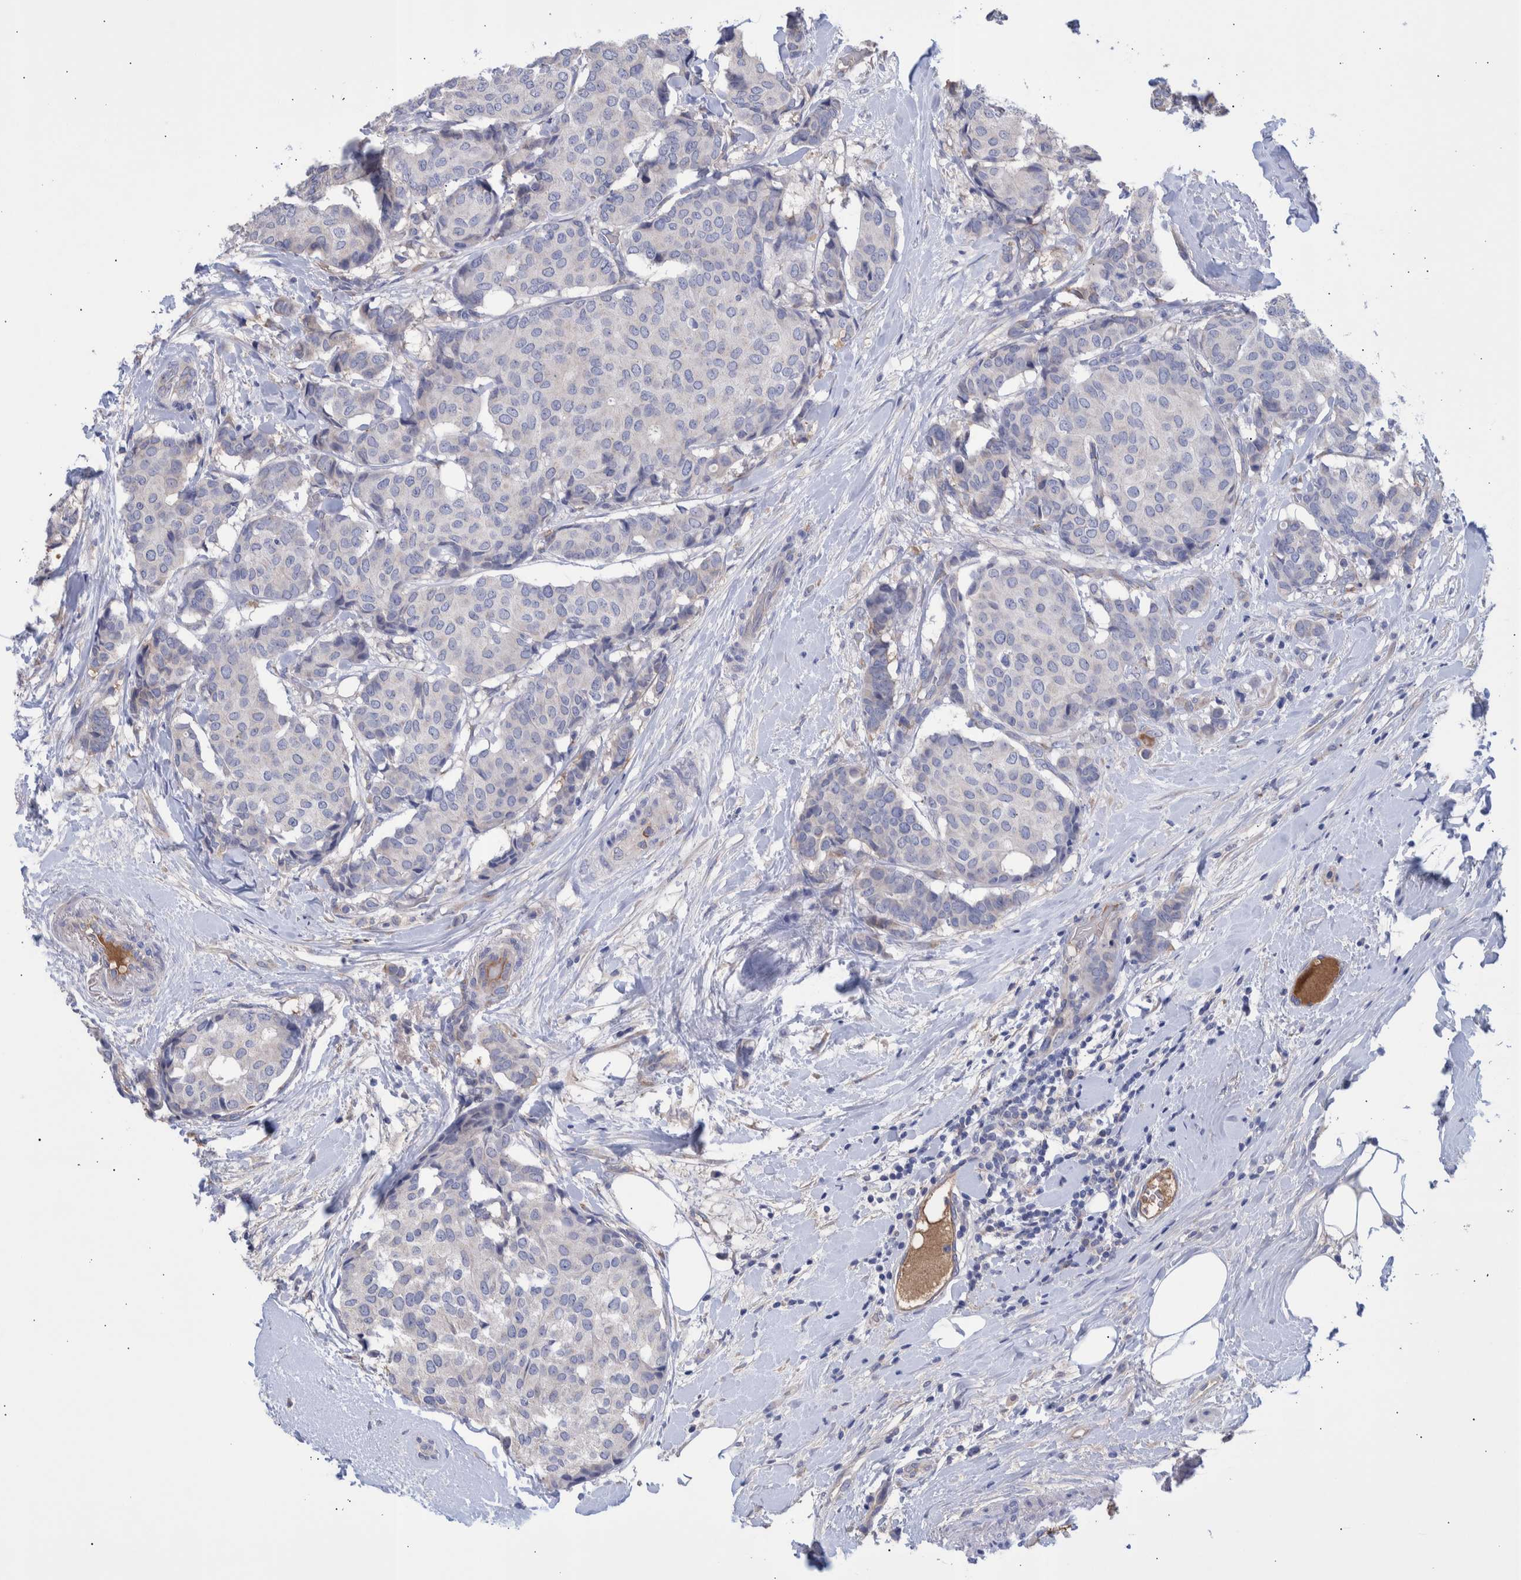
{"staining": {"intensity": "negative", "quantity": "none", "location": "none"}, "tissue": "breast cancer", "cell_type": "Tumor cells", "image_type": "cancer", "snomed": [{"axis": "morphology", "description": "Duct carcinoma"}, {"axis": "topography", "description": "Breast"}], "caption": "A micrograph of human breast cancer is negative for staining in tumor cells.", "gene": "DLL4", "patient": {"sex": "female", "age": 75}}